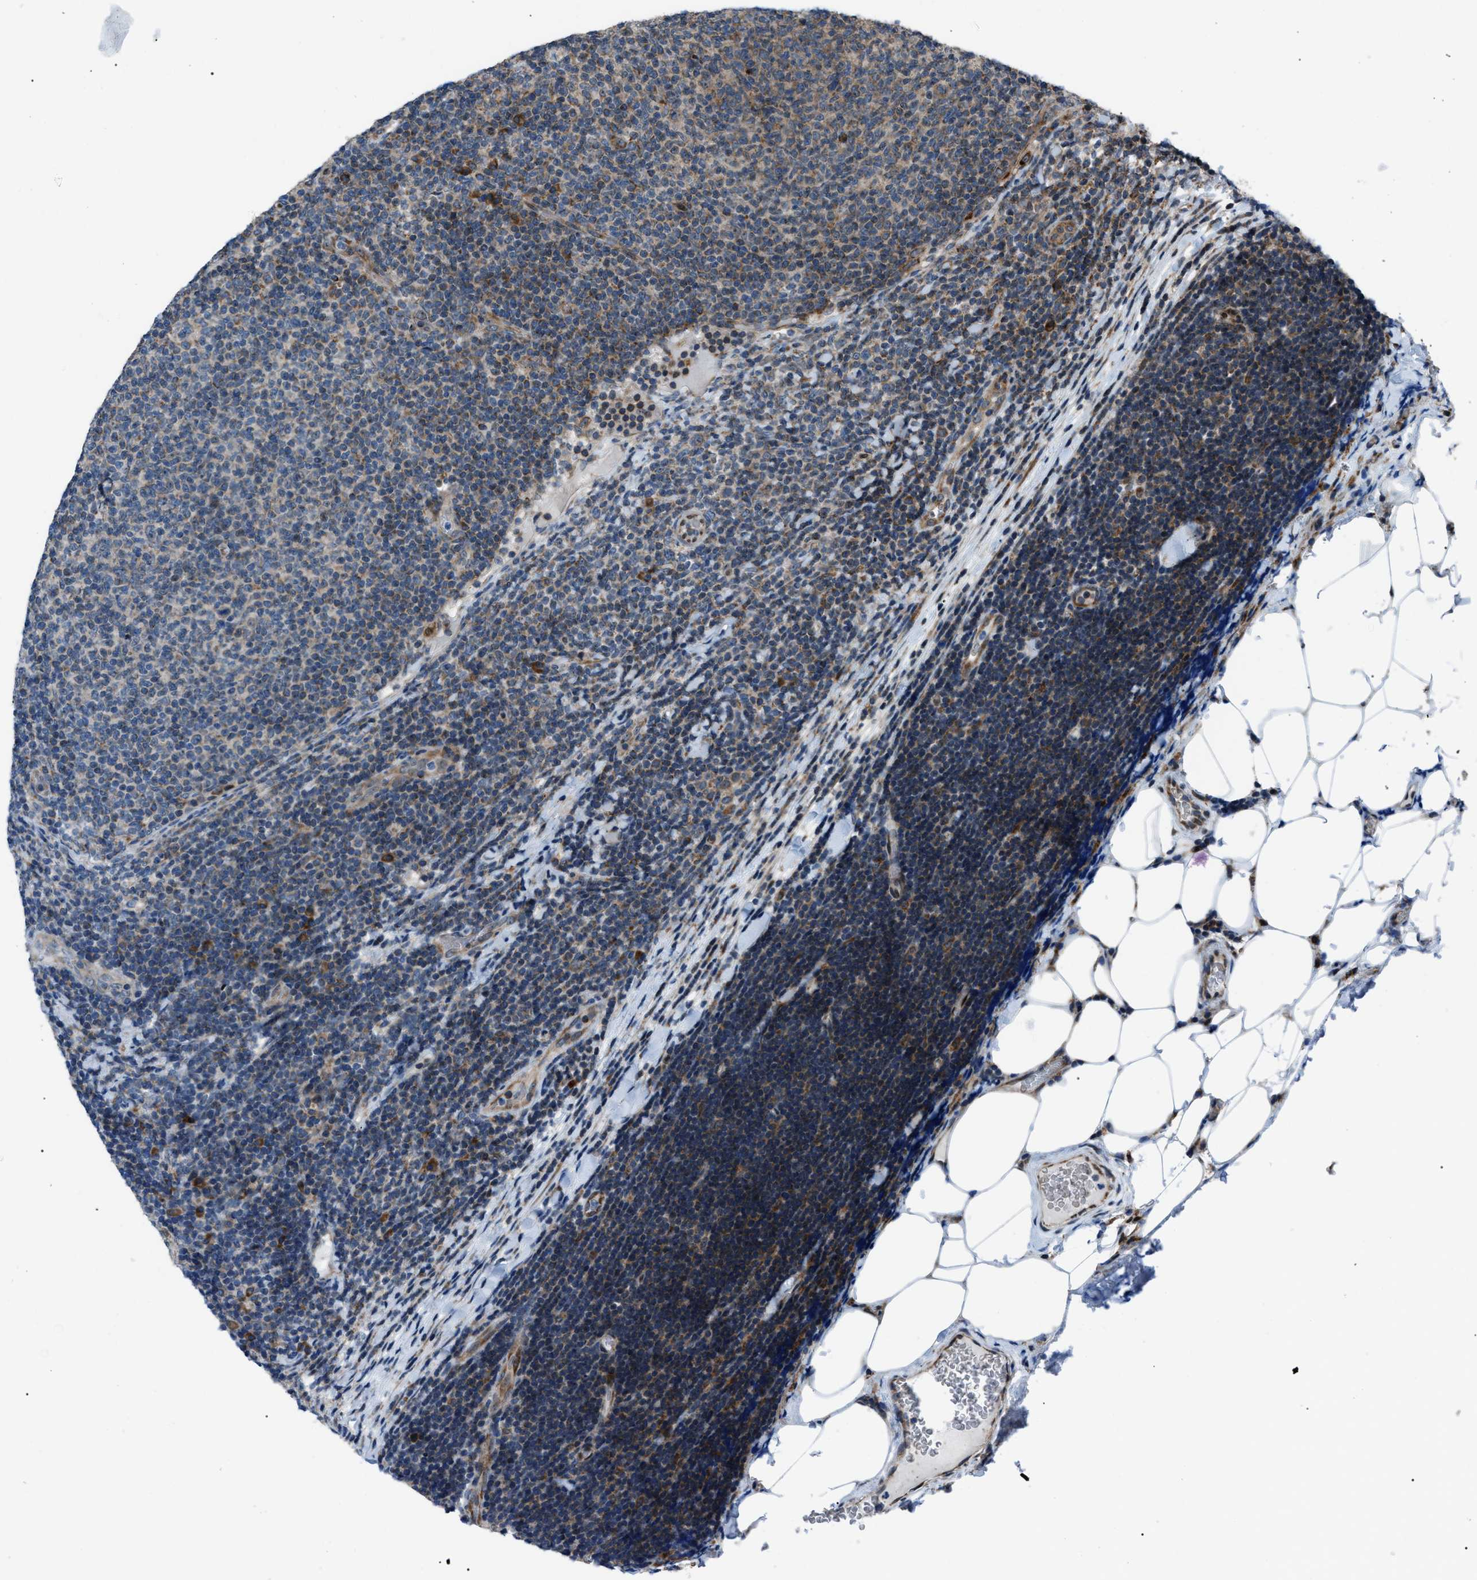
{"staining": {"intensity": "moderate", "quantity": "25%-75%", "location": "cytoplasmic/membranous"}, "tissue": "lymphoma", "cell_type": "Tumor cells", "image_type": "cancer", "snomed": [{"axis": "morphology", "description": "Malignant lymphoma, non-Hodgkin's type, Low grade"}, {"axis": "topography", "description": "Lymph node"}], "caption": "Protein expression analysis of human lymphoma reveals moderate cytoplasmic/membranous positivity in about 25%-75% of tumor cells. Nuclei are stained in blue.", "gene": "AGO2", "patient": {"sex": "male", "age": 66}}